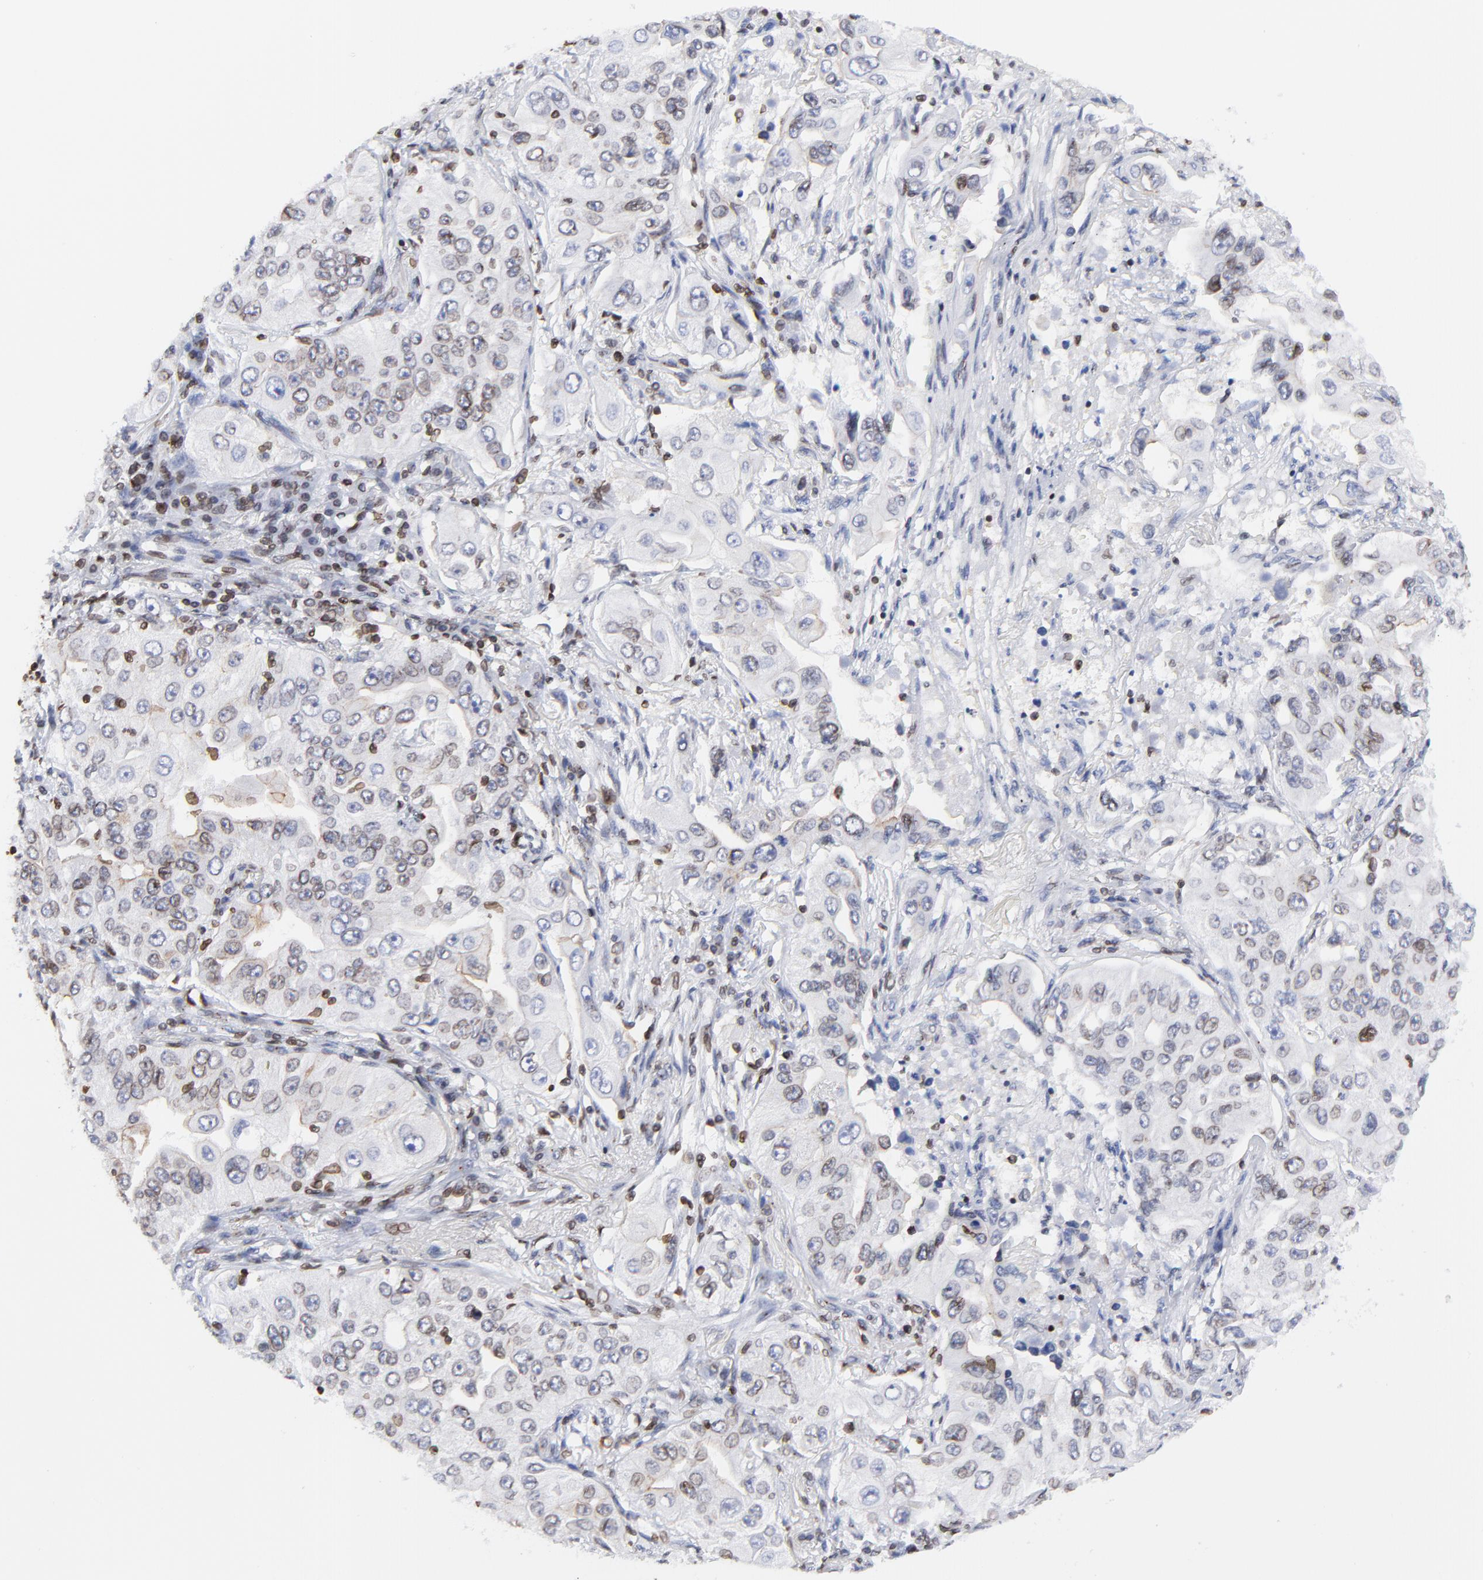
{"staining": {"intensity": "weak", "quantity": "25%-75%", "location": "cytoplasmic/membranous,nuclear"}, "tissue": "lung cancer", "cell_type": "Tumor cells", "image_type": "cancer", "snomed": [{"axis": "morphology", "description": "Adenocarcinoma, NOS"}, {"axis": "topography", "description": "Lung"}], "caption": "IHC of lung cancer displays low levels of weak cytoplasmic/membranous and nuclear positivity in approximately 25%-75% of tumor cells.", "gene": "THAP7", "patient": {"sex": "male", "age": 84}}